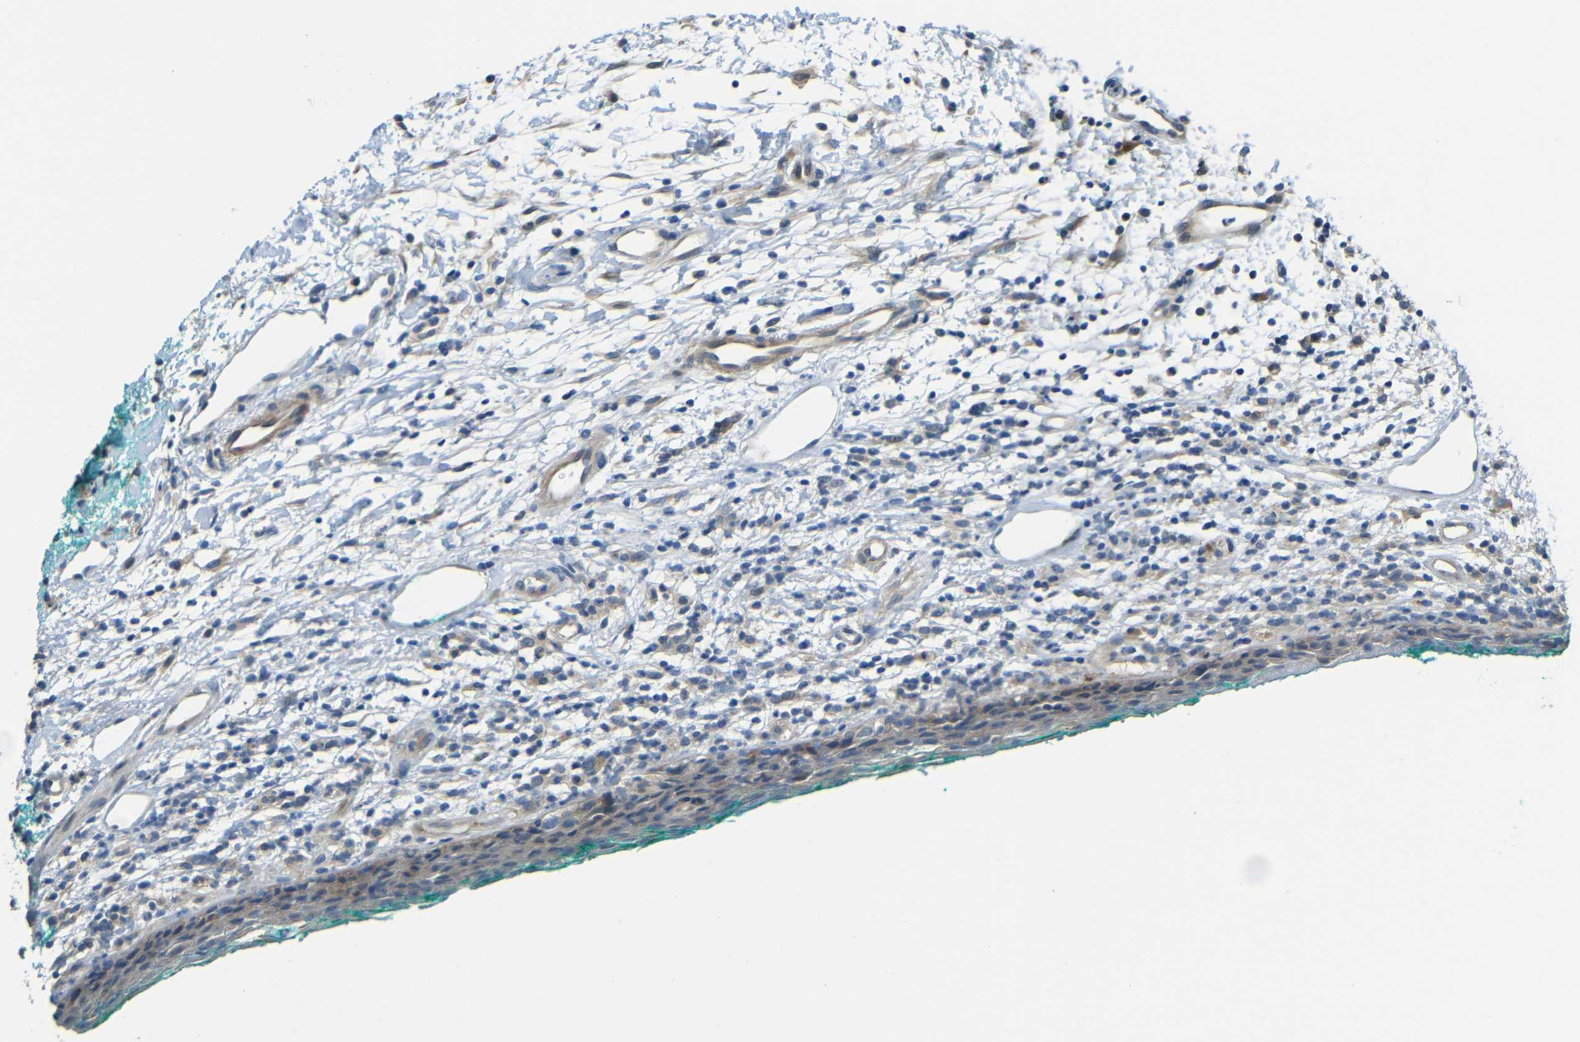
{"staining": {"intensity": "weak", "quantity": "<25%", "location": "cytoplasmic/membranous"}, "tissue": "oral mucosa", "cell_type": "Squamous epithelial cells", "image_type": "normal", "snomed": [{"axis": "morphology", "description": "Normal tissue, NOS"}, {"axis": "topography", "description": "Skeletal muscle"}, {"axis": "topography", "description": "Oral tissue"}, {"axis": "topography", "description": "Peripheral nerve tissue"}], "caption": "Immunohistochemistry micrograph of benign oral mucosa: human oral mucosa stained with DAB shows no significant protein staining in squamous epithelial cells.", "gene": "FNDC3A", "patient": {"sex": "female", "age": 84}}